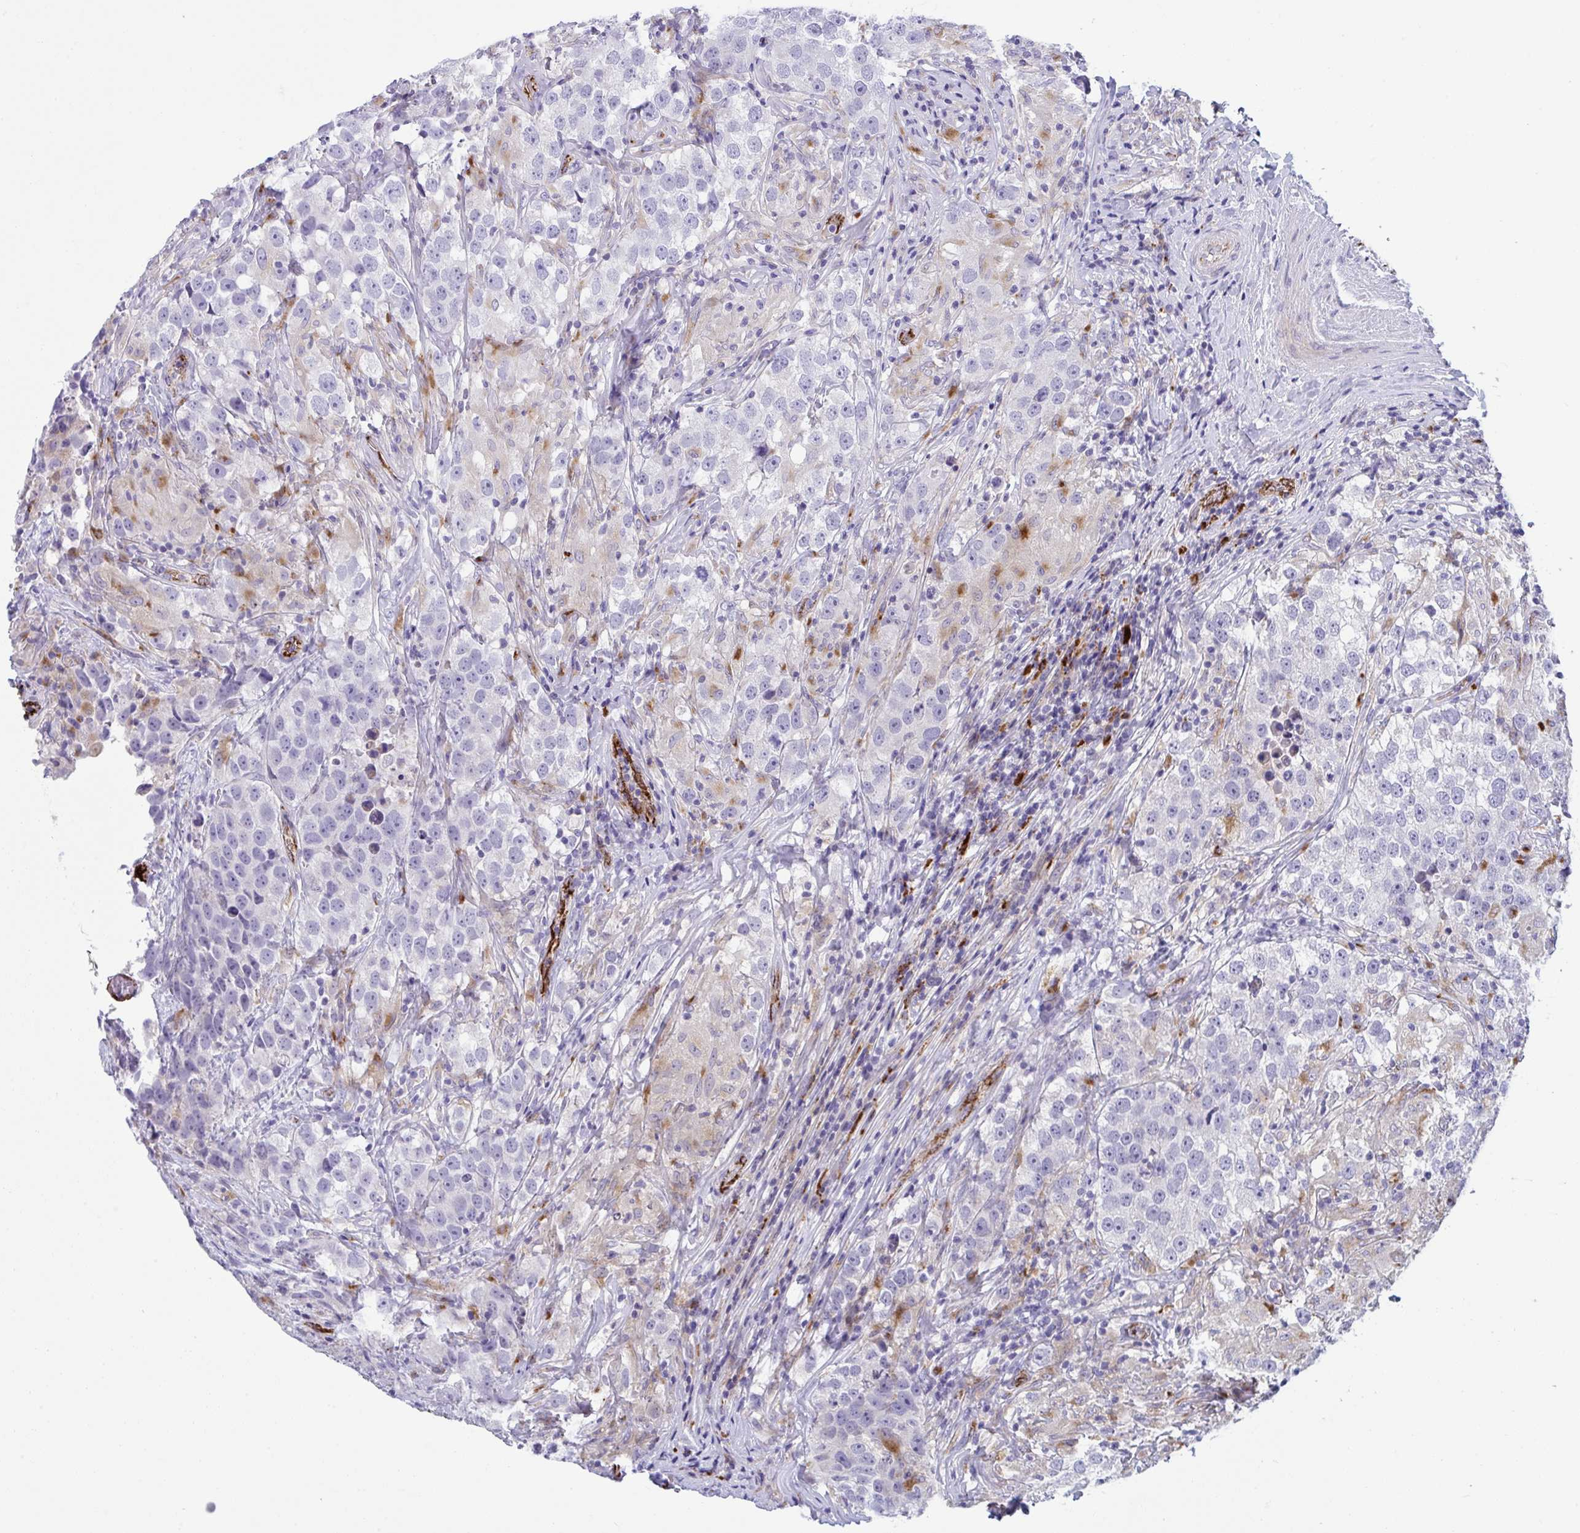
{"staining": {"intensity": "negative", "quantity": "none", "location": "none"}, "tissue": "testis cancer", "cell_type": "Tumor cells", "image_type": "cancer", "snomed": [{"axis": "morphology", "description": "Seminoma, NOS"}, {"axis": "topography", "description": "Testis"}], "caption": "A micrograph of seminoma (testis) stained for a protein shows no brown staining in tumor cells.", "gene": "TOR1AIP2", "patient": {"sex": "male", "age": 46}}